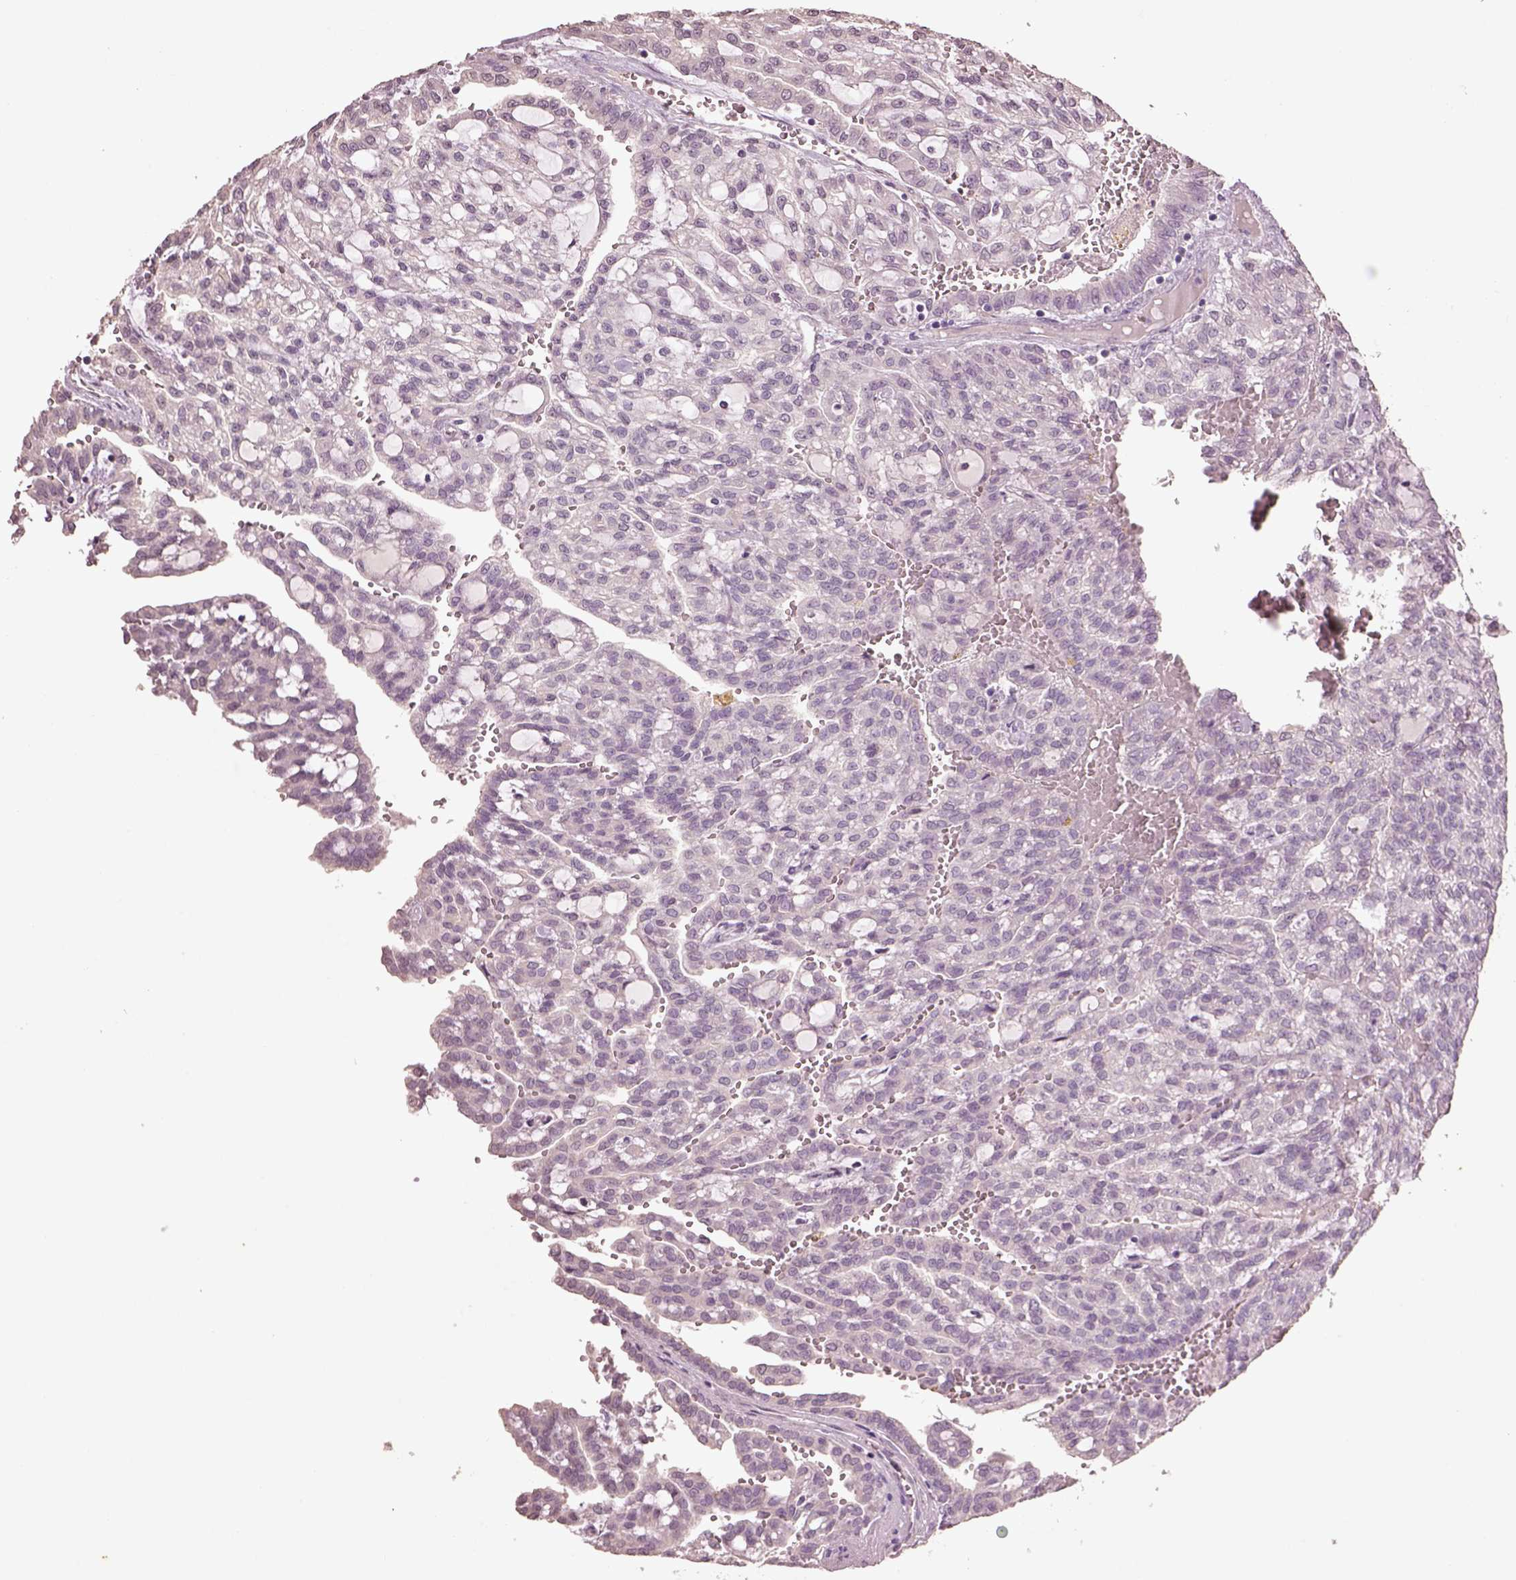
{"staining": {"intensity": "negative", "quantity": "none", "location": "none"}, "tissue": "renal cancer", "cell_type": "Tumor cells", "image_type": "cancer", "snomed": [{"axis": "morphology", "description": "Adenocarcinoma, NOS"}, {"axis": "topography", "description": "Kidney"}], "caption": "Immunohistochemical staining of human renal cancer demonstrates no significant expression in tumor cells. Nuclei are stained in blue.", "gene": "KCNIP3", "patient": {"sex": "male", "age": 63}}